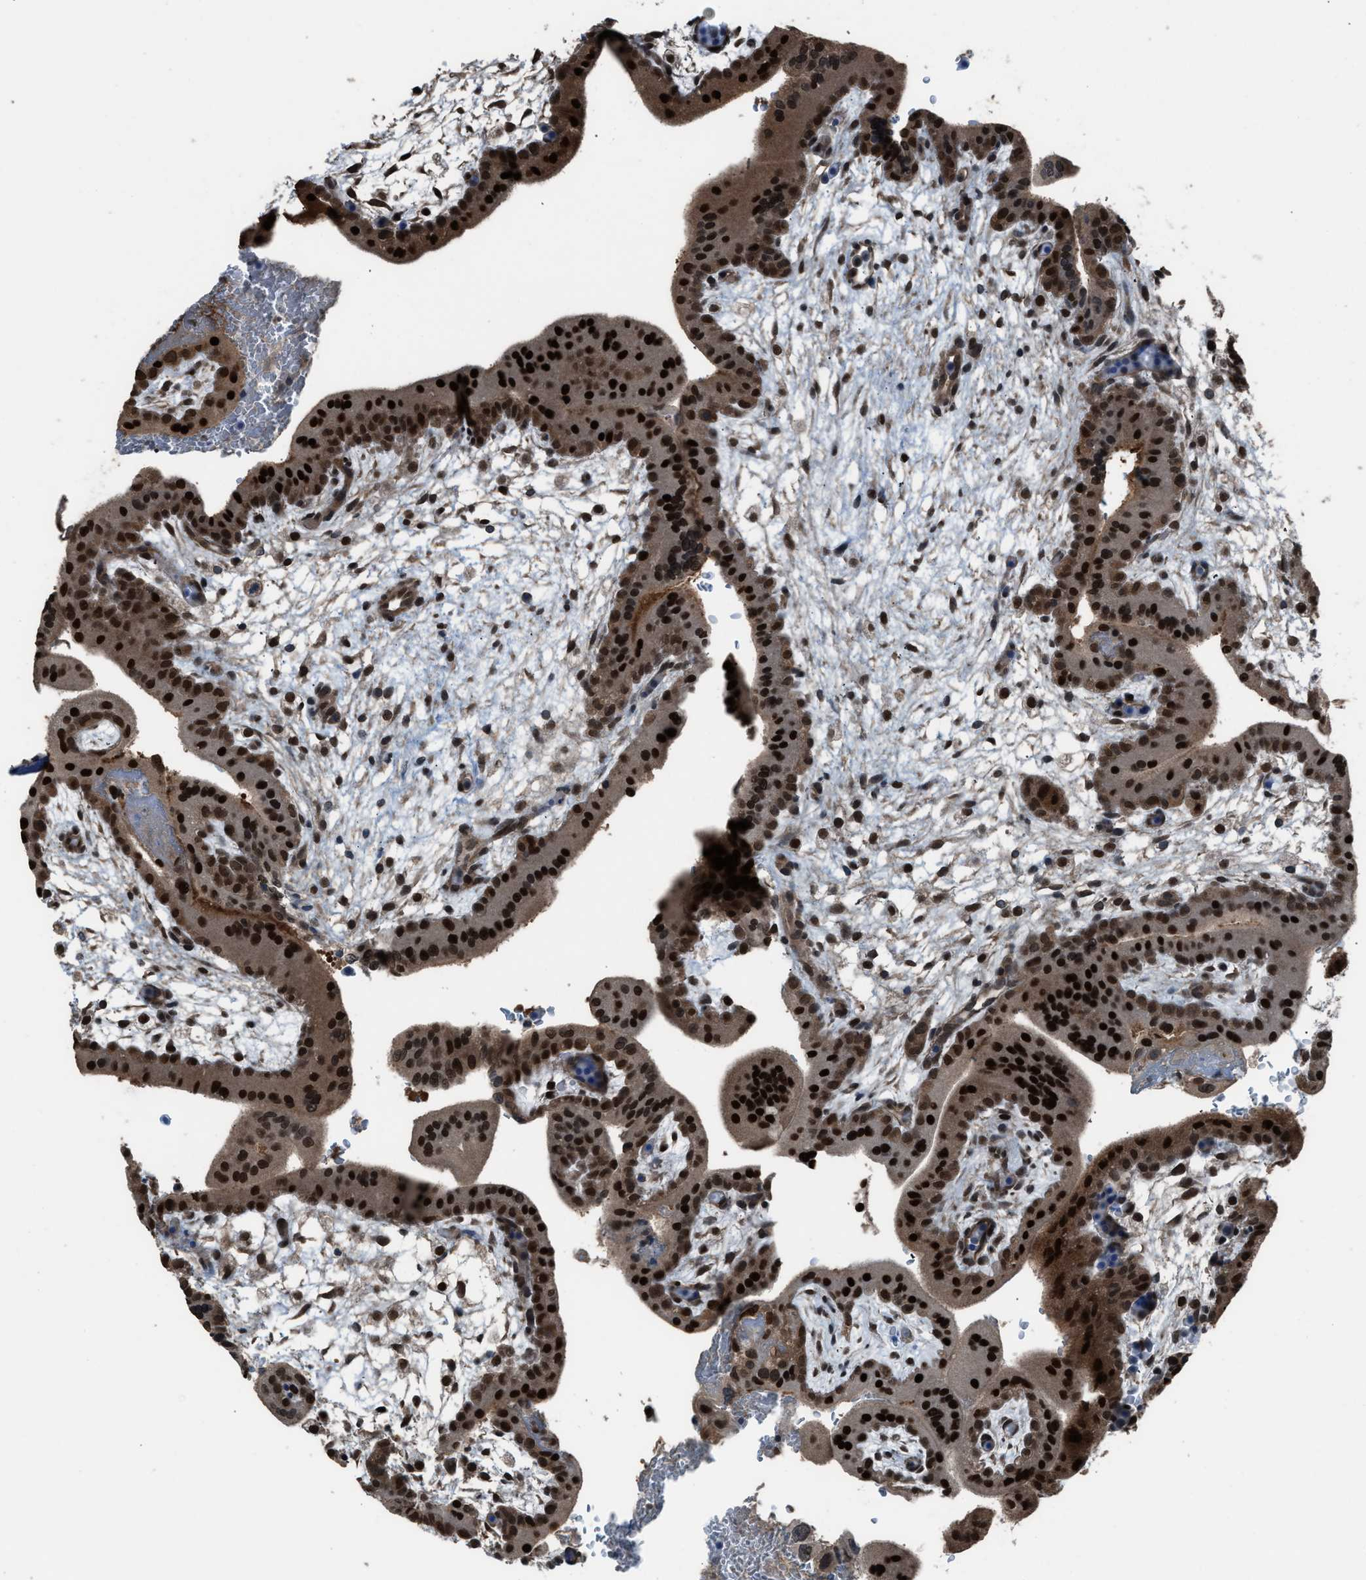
{"staining": {"intensity": "strong", "quantity": ">75%", "location": "cytoplasmic/membranous,nuclear"}, "tissue": "placenta", "cell_type": "Decidual cells", "image_type": "normal", "snomed": [{"axis": "morphology", "description": "Normal tissue, NOS"}, {"axis": "topography", "description": "Placenta"}], "caption": "Immunohistochemistry micrograph of benign human placenta stained for a protein (brown), which shows high levels of strong cytoplasmic/membranous,nuclear staining in about >75% of decidual cells.", "gene": "KPNA6", "patient": {"sex": "female", "age": 35}}